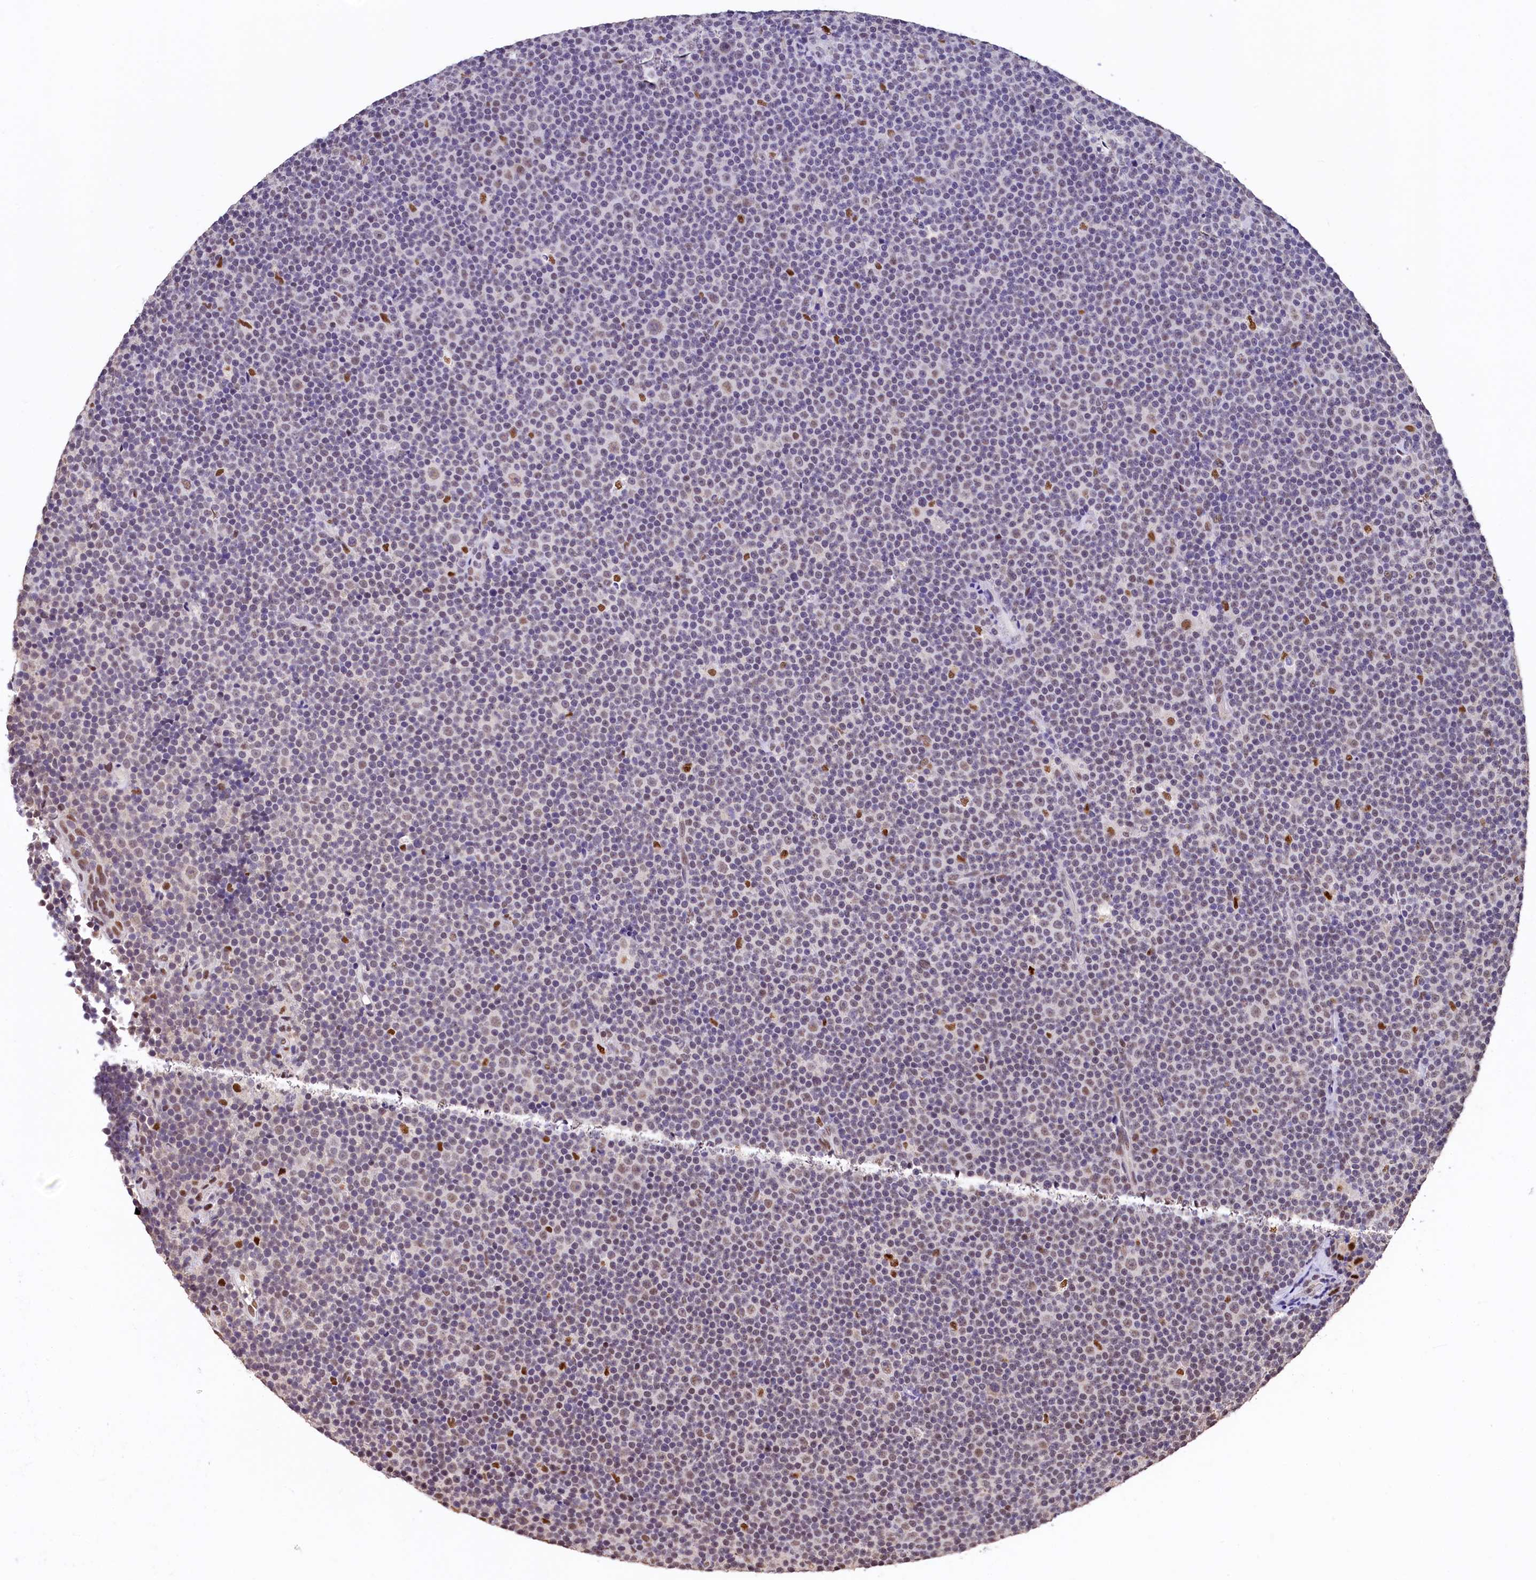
{"staining": {"intensity": "negative", "quantity": "none", "location": "none"}, "tissue": "lymphoma", "cell_type": "Tumor cells", "image_type": "cancer", "snomed": [{"axis": "morphology", "description": "Malignant lymphoma, non-Hodgkin's type, Low grade"}, {"axis": "topography", "description": "Lymph node"}], "caption": "Immunohistochemistry of low-grade malignant lymphoma, non-Hodgkin's type reveals no positivity in tumor cells.", "gene": "HECTD4", "patient": {"sex": "female", "age": 67}}